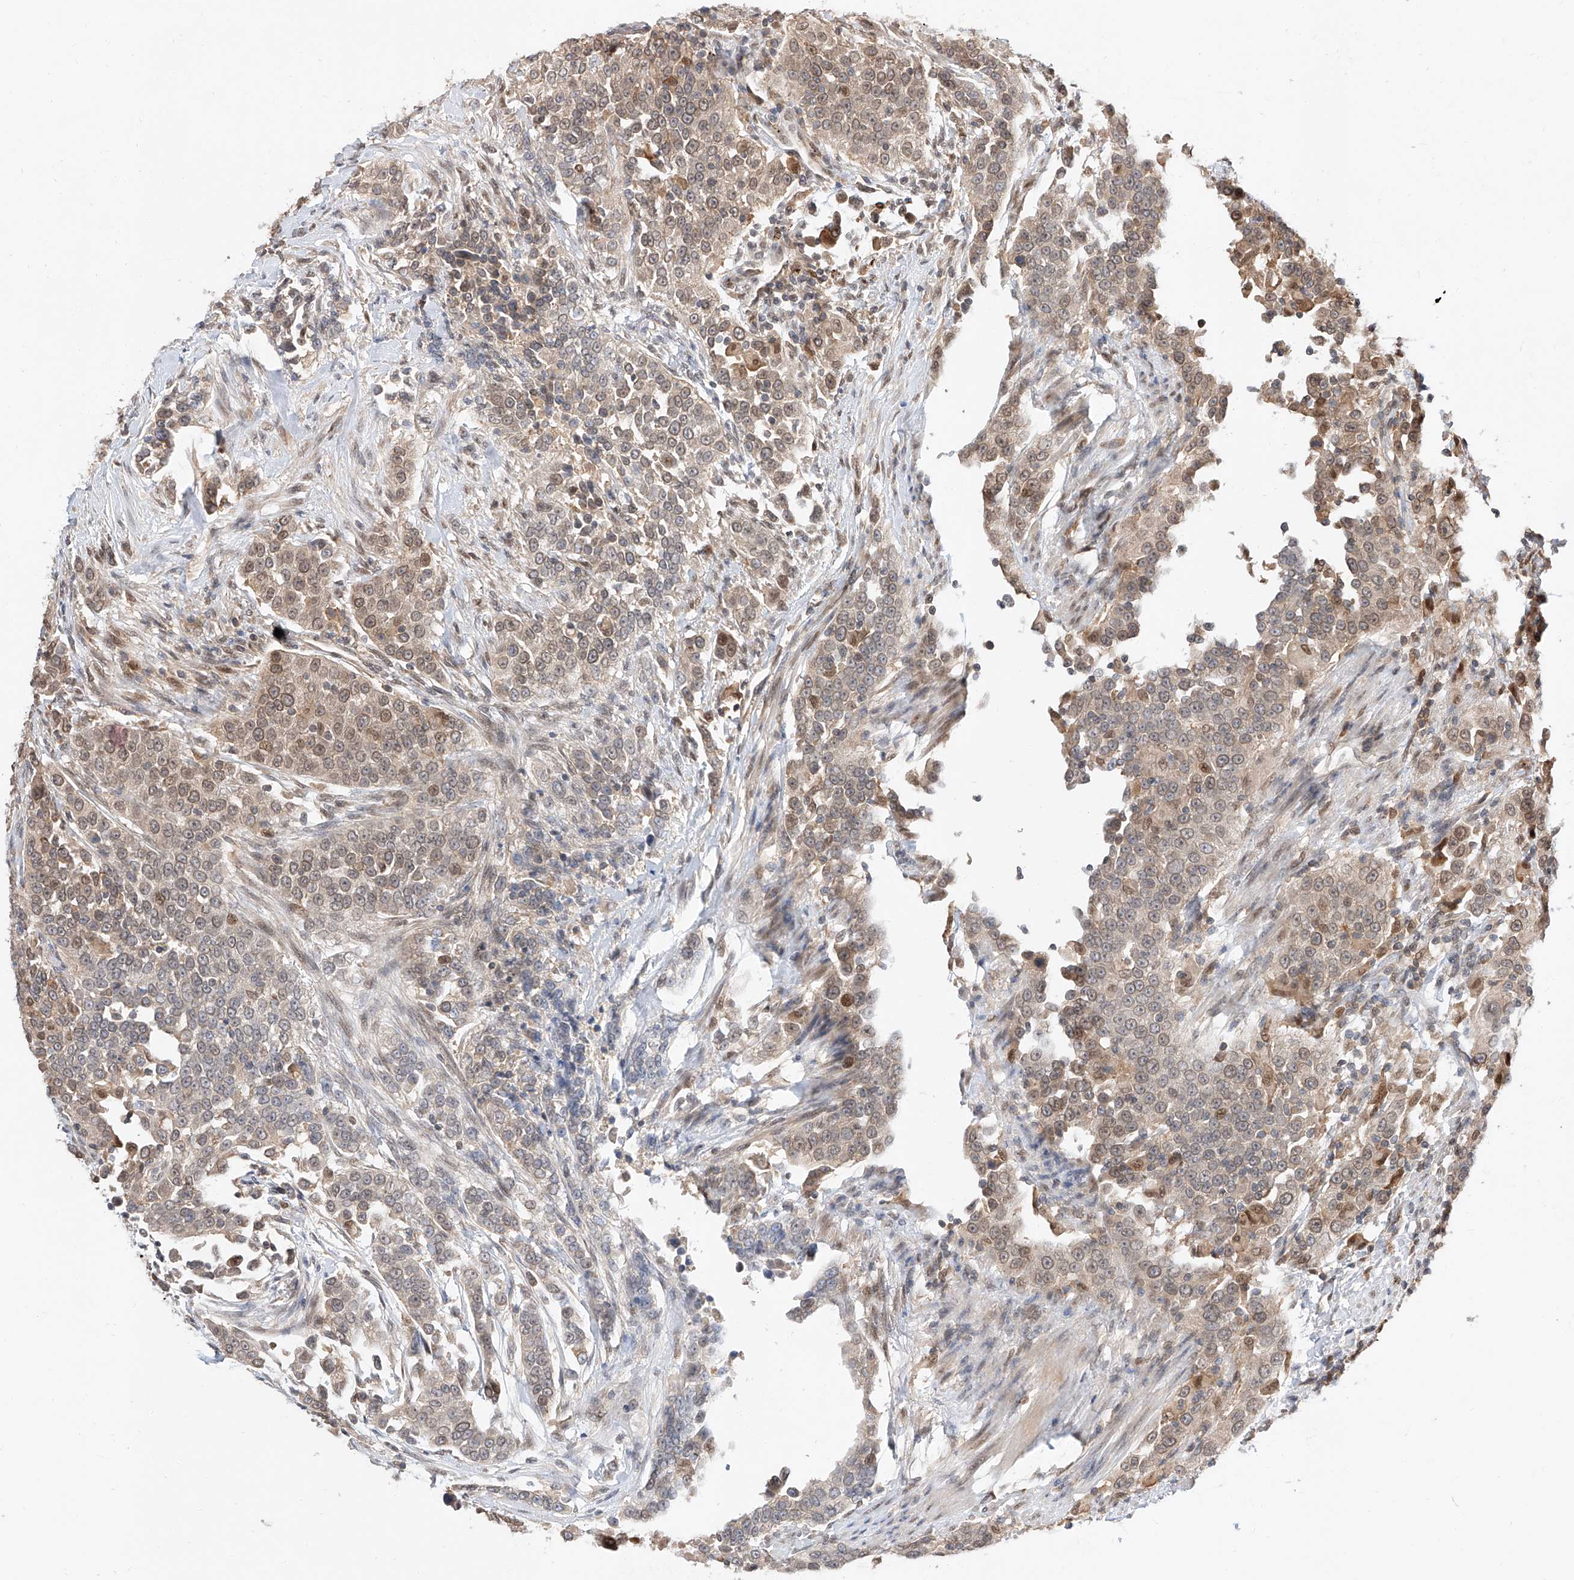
{"staining": {"intensity": "weak", "quantity": ">75%", "location": "cytoplasmic/membranous,nuclear"}, "tissue": "urothelial cancer", "cell_type": "Tumor cells", "image_type": "cancer", "snomed": [{"axis": "morphology", "description": "Urothelial carcinoma, High grade"}, {"axis": "topography", "description": "Urinary bladder"}], "caption": "A high-resolution micrograph shows immunohistochemistry (IHC) staining of urothelial cancer, which shows weak cytoplasmic/membranous and nuclear expression in approximately >75% of tumor cells. (Stains: DAB in brown, nuclei in blue, Microscopy: brightfield microscopy at high magnification).", "gene": "DIRAS3", "patient": {"sex": "female", "age": 80}}